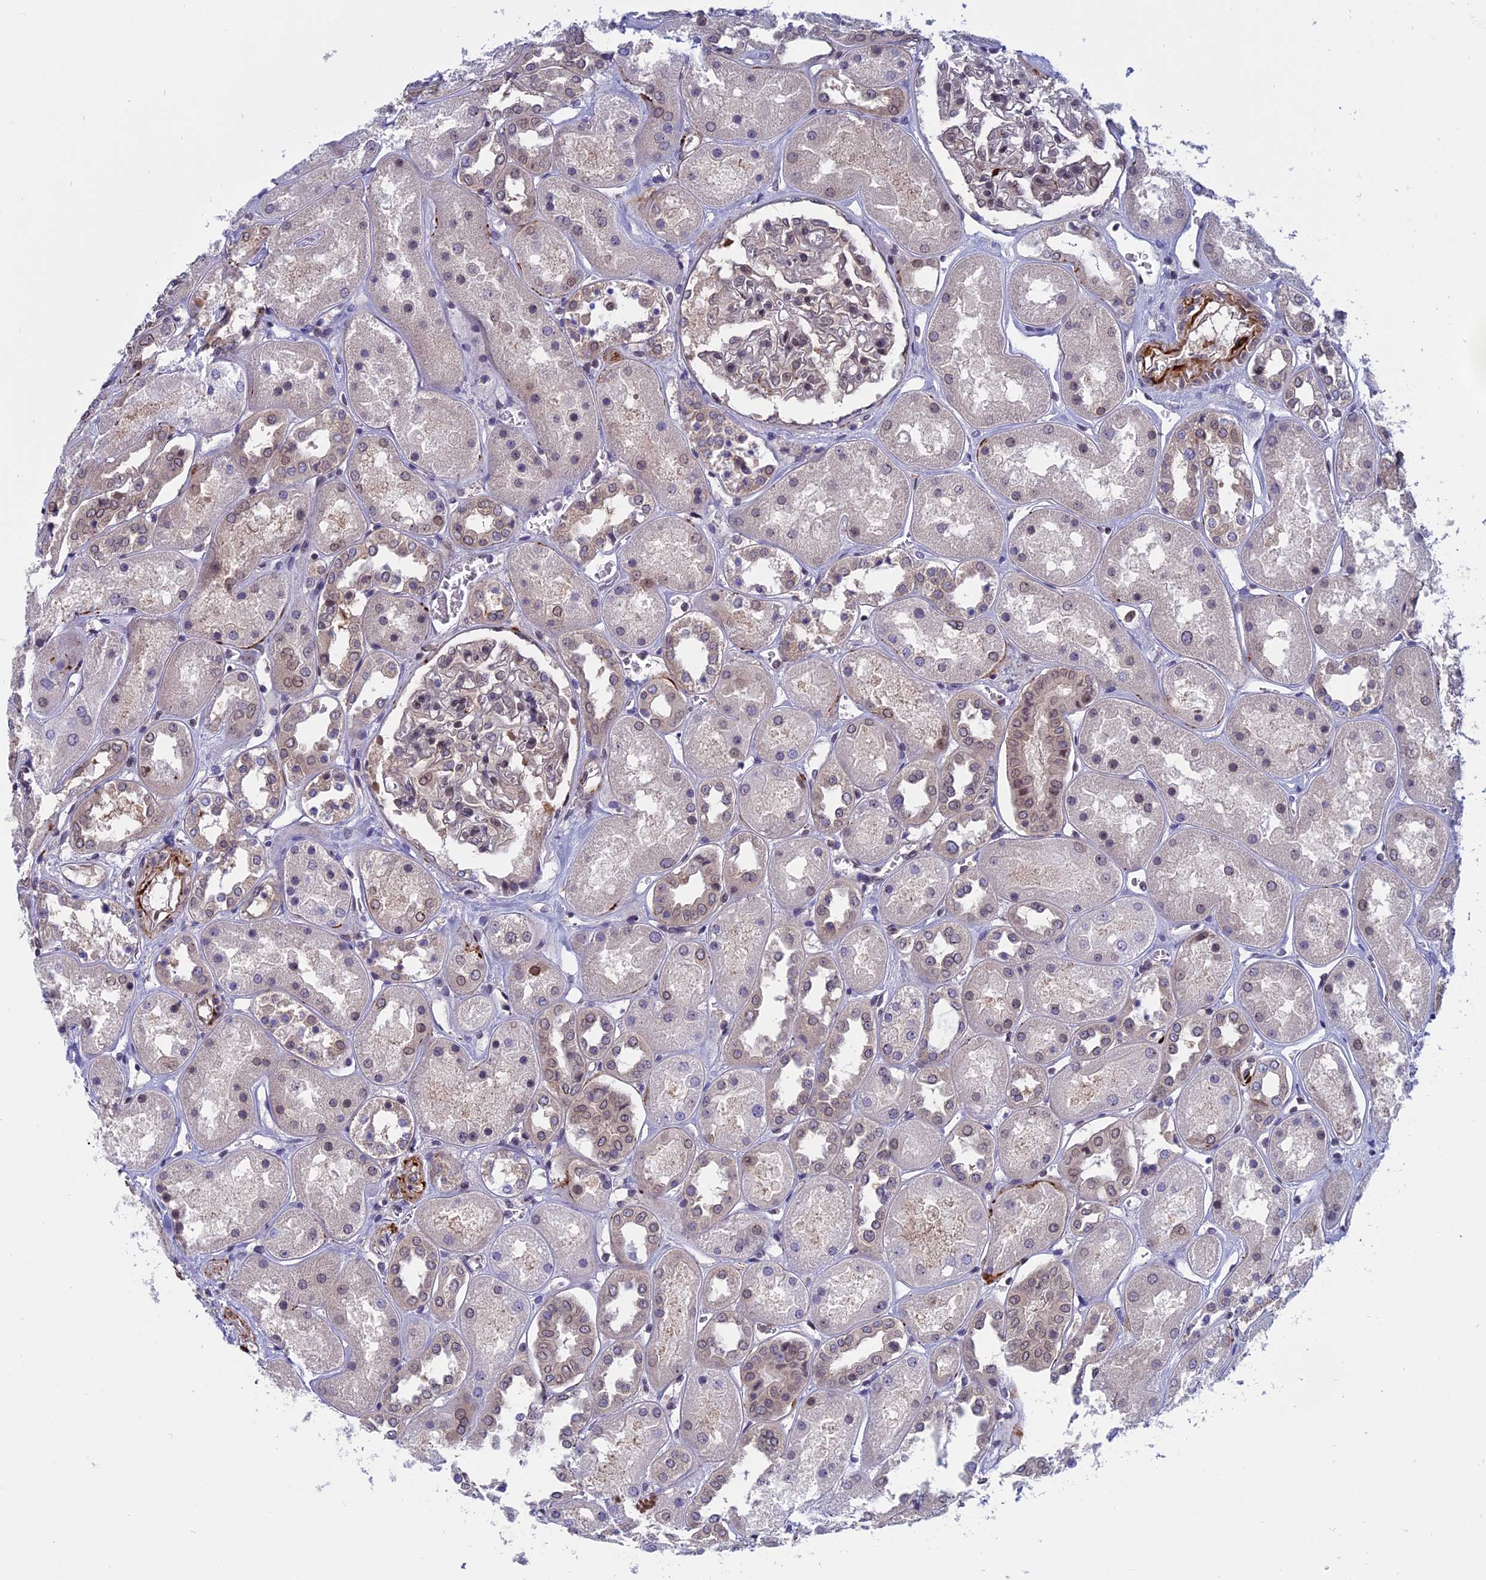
{"staining": {"intensity": "weak", "quantity": "25%-75%", "location": "nuclear"}, "tissue": "kidney", "cell_type": "Cells in glomeruli", "image_type": "normal", "snomed": [{"axis": "morphology", "description": "Normal tissue, NOS"}, {"axis": "topography", "description": "Kidney"}], "caption": "Immunohistochemistry (IHC) (DAB) staining of normal human kidney shows weak nuclear protein positivity in approximately 25%-75% of cells in glomeruli.", "gene": "NAA10", "patient": {"sex": "male", "age": 70}}